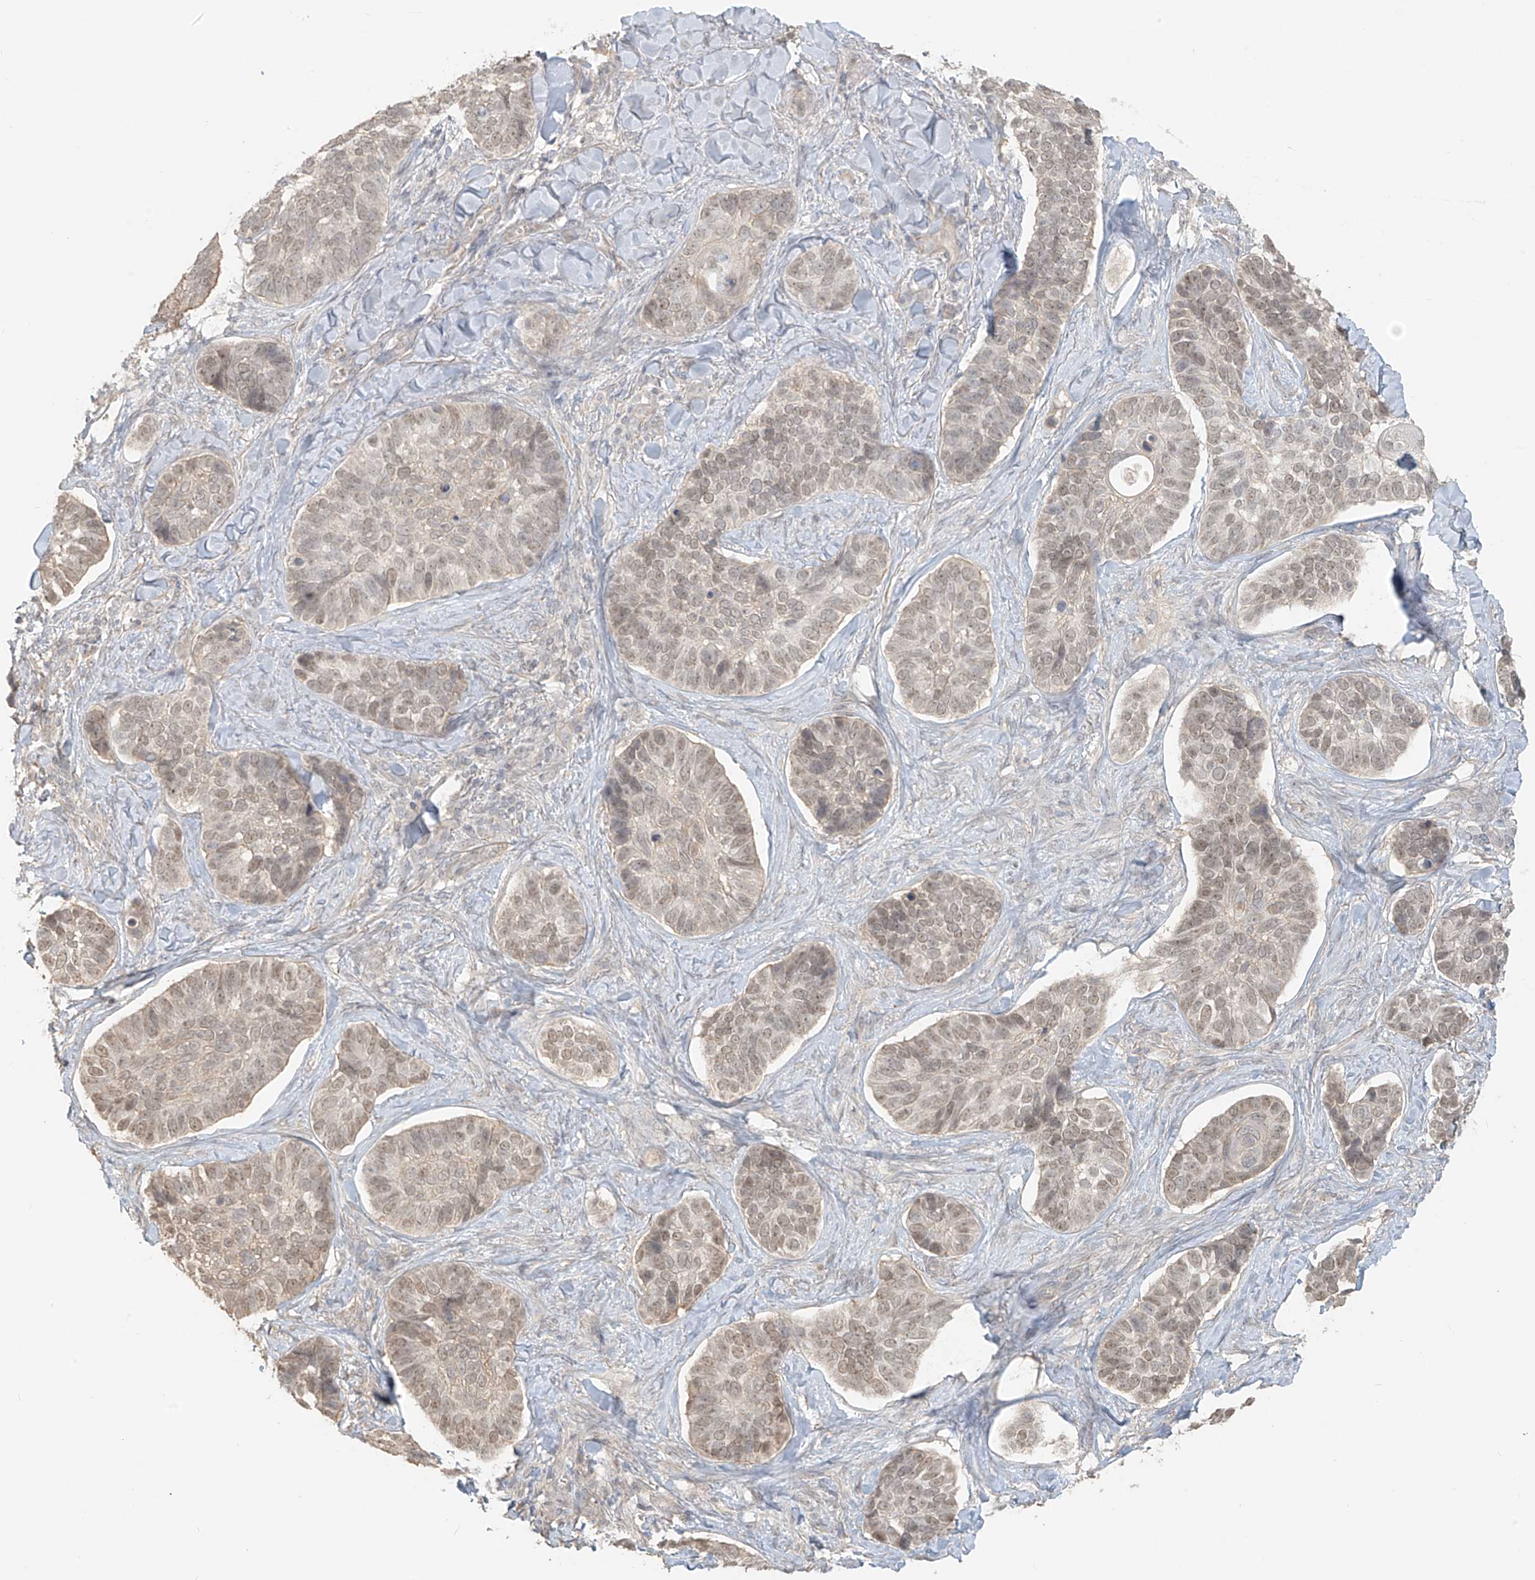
{"staining": {"intensity": "weak", "quantity": ">75%", "location": "nuclear"}, "tissue": "skin cancer", "cell_type": "Tumor cells", "image_type": "cancer", "snomed": [{"axis": "morphology", "description": "Basal cell carcinoma"}, {"axis": "topography", "description": "Skin"}], "caption": "This is a histology image of immunohistochemistry staining of basal cell carcinoma (skin), which shows weak expression in the nuclear of tumor cells.", "gene": "ABCD1", "patient": {"sex": "male", "age": 62}}